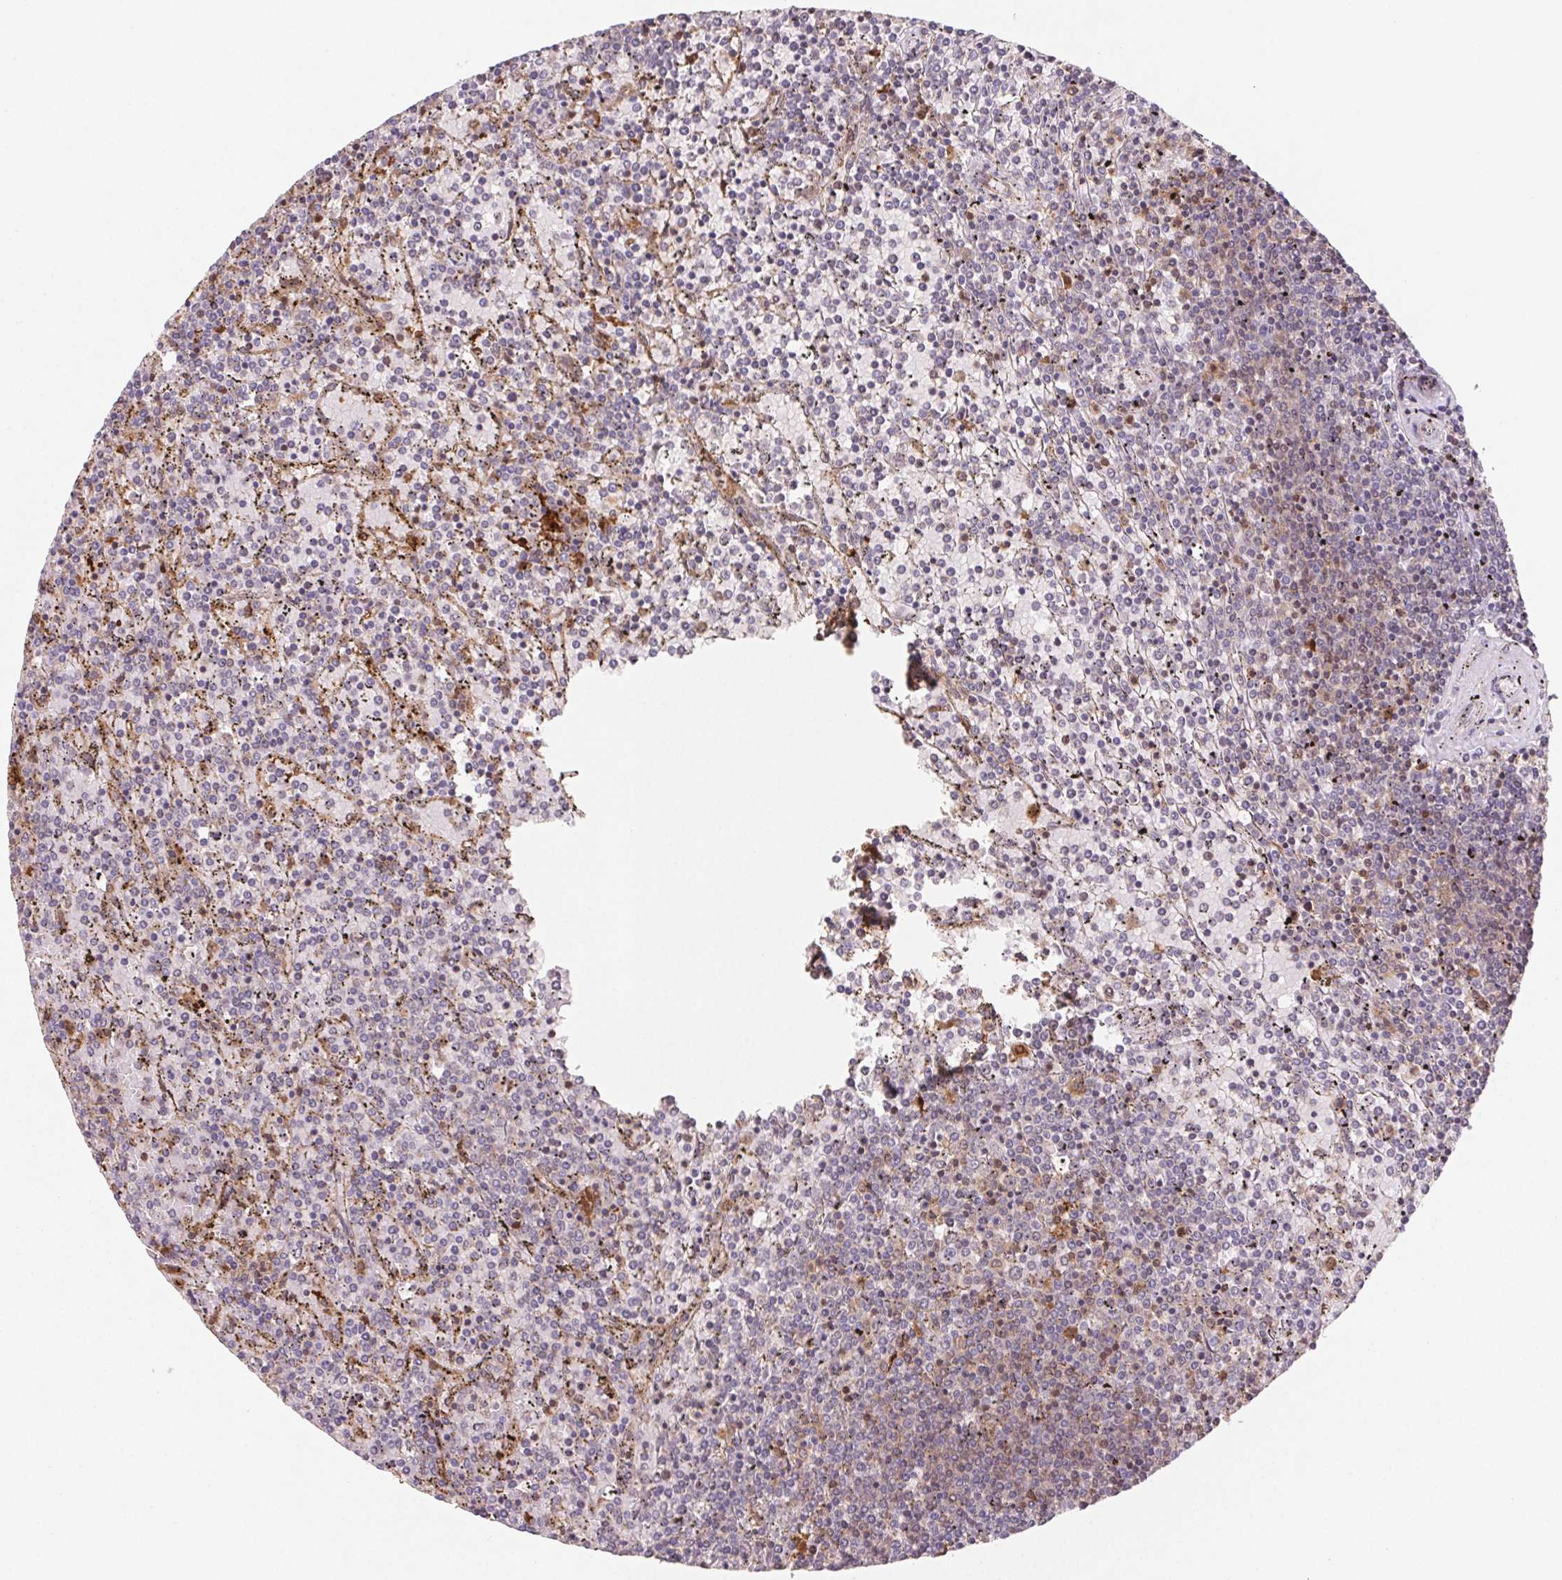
{"staining": {"intensity": "negative", "quantity": "none", "location": "none"}, "tissue": "lymphoma", "cell_type": "Tumor cells", "image_type": "cancer", "snomed": [{"axis": "morphology", "description": "Malignant lymphoma, non-Hodgkin's type, Low grade"}, {"axis": "topography", "description": "Spleen"}], "caption": "The immunohistochemistry micrograph has no significant expression in tumor cells of malignant lymphoma, non-Hodgkin's type (low-grade) tissue.", "gene": "GBP1", "patient": {"sex": "female", "age": 77}}